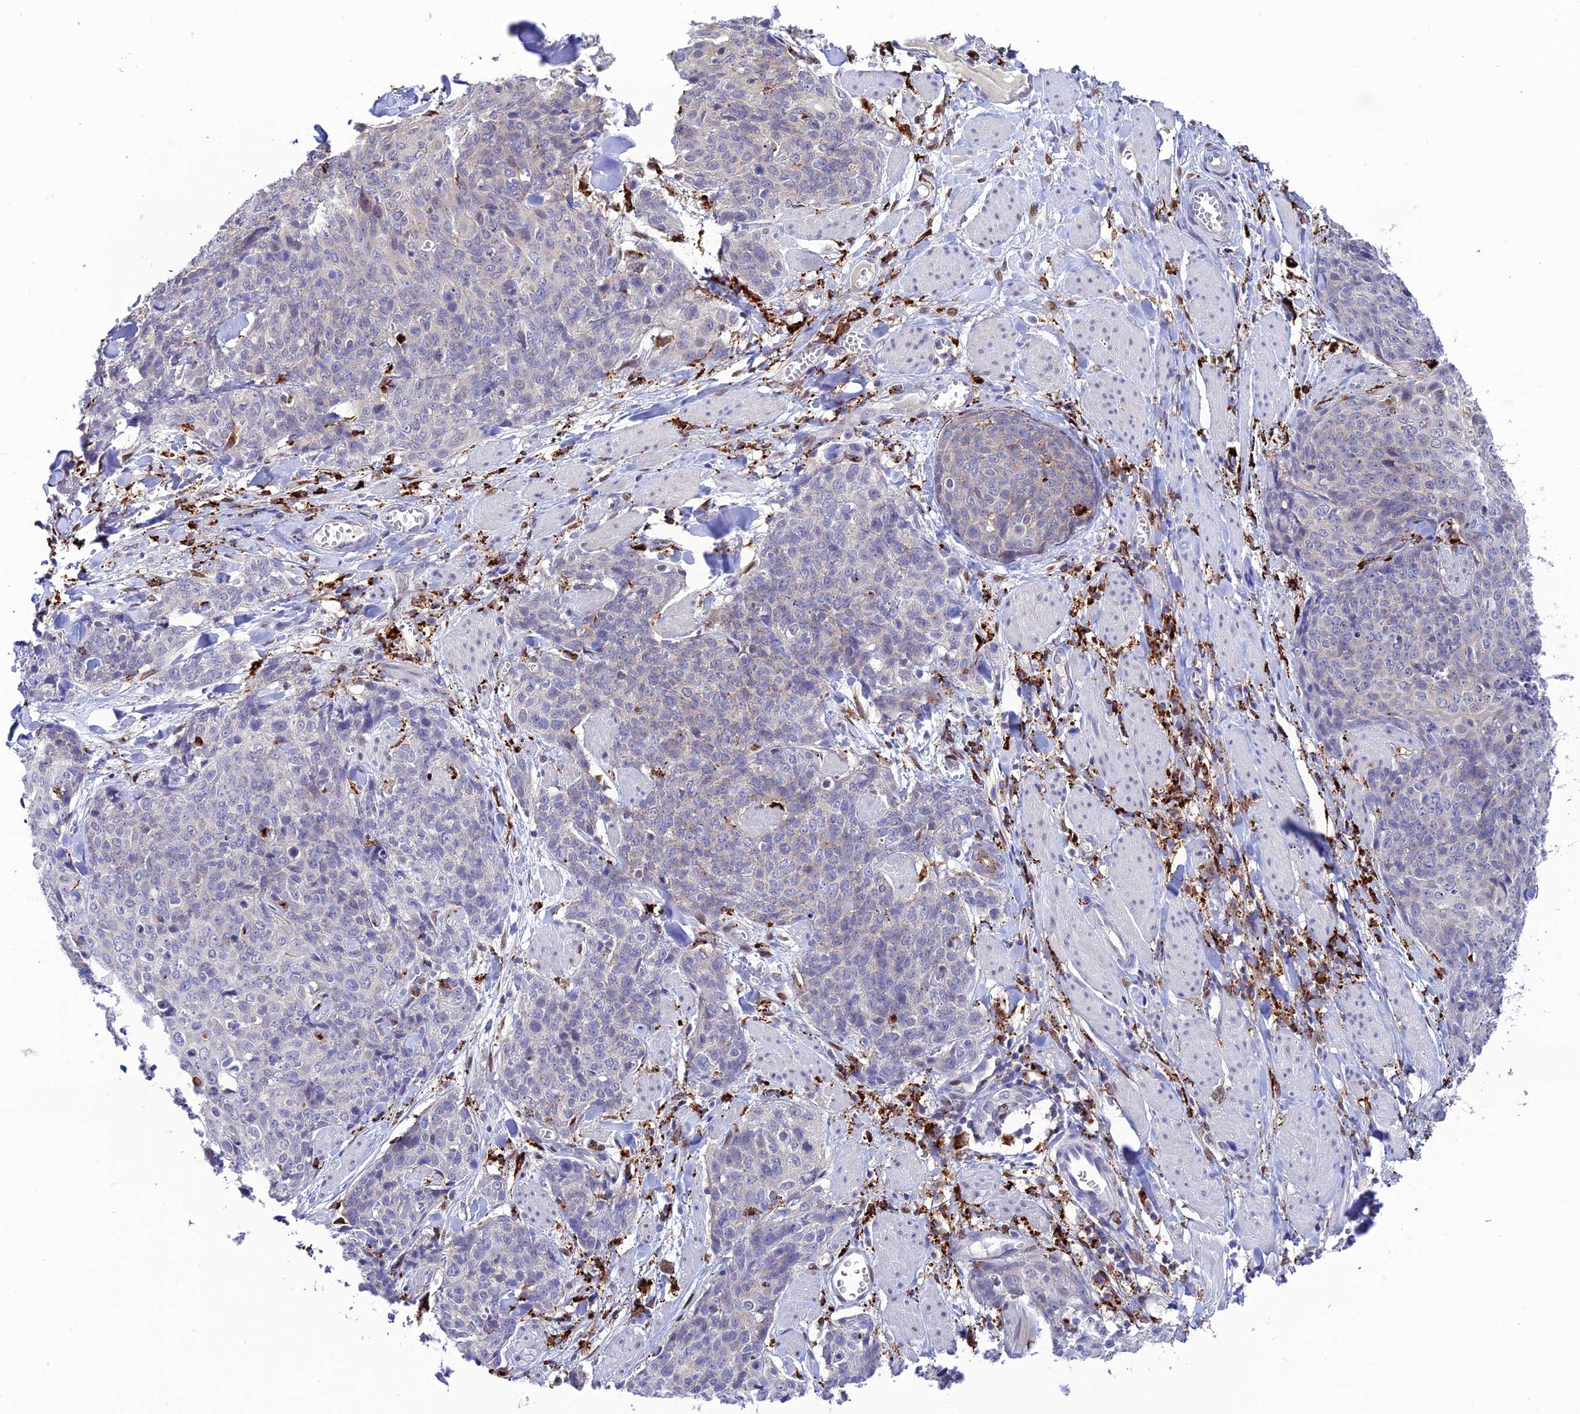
{"staining": {"intensity": "negative", "quantity": "none", "location": "none"}, "tissue": "skin cancer", "cell_type": "Tumor cells", "image_type": "cancer", "snomed": [{"axis": "morphology", "description": "Squamous cell carcinoma, NOS"}, {"axis": "topography", "description": "Skin"}, {"axis": "topography", "description": "Vulva"}], "caption": "Immunohistochemistry photomicrograph of human skin squamous cell carcinoma stained for a protein (brown), which shows no staining in tumor cells.", "gene": "HIC1", "patient": {"sex": "female", "age": 85}}